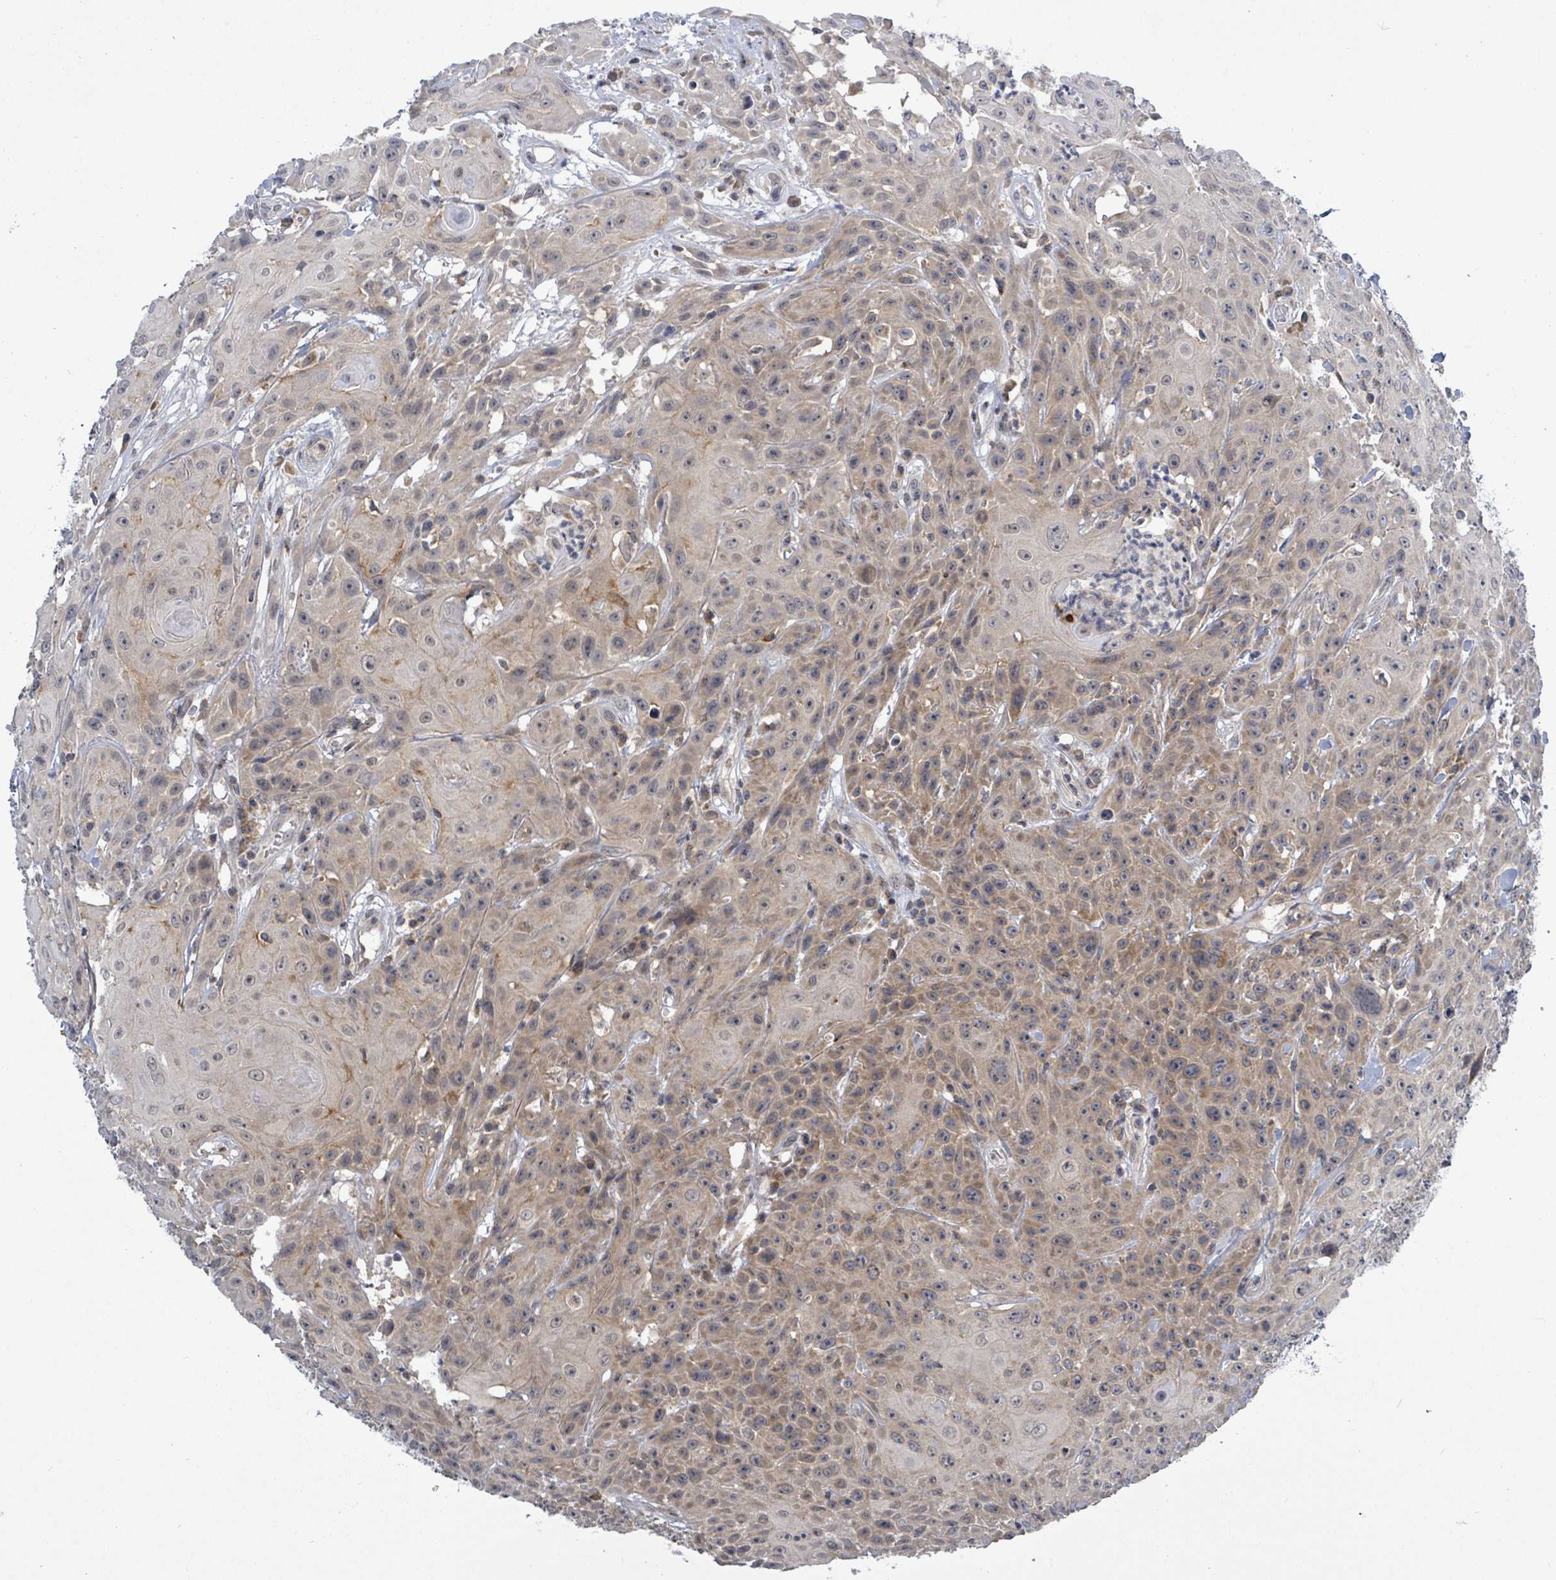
{"staining": {"intensity": "moderate", "quantity": "25%-75%", "location": "cytoplasmic/membranous"}, "tissue": "head and neck cancer", "cell_type": "Tumor cells", "image_type": "cancer", "snomed": [{"axis": "morphology", "description": "Squamous cell carcinoma, NOS"}, {"axis": "topography", "description": "Skin"}, {"axis": "topography", "description": "Head-Neck"}], "caption": "Immunohistochemistry histopathology image of neoplastic tissue: human head and neck cancer (squamous cell carcinoma) stained using immunohistochemistry shows medium levels of moderate protein expression localized specifically in the cytoplasmic/membranous of tumor cells, appearing as a cytoplasmic/membranous brown color.", "gene": "COQ10B", "patient": {"sex": "male", "age": 80}}